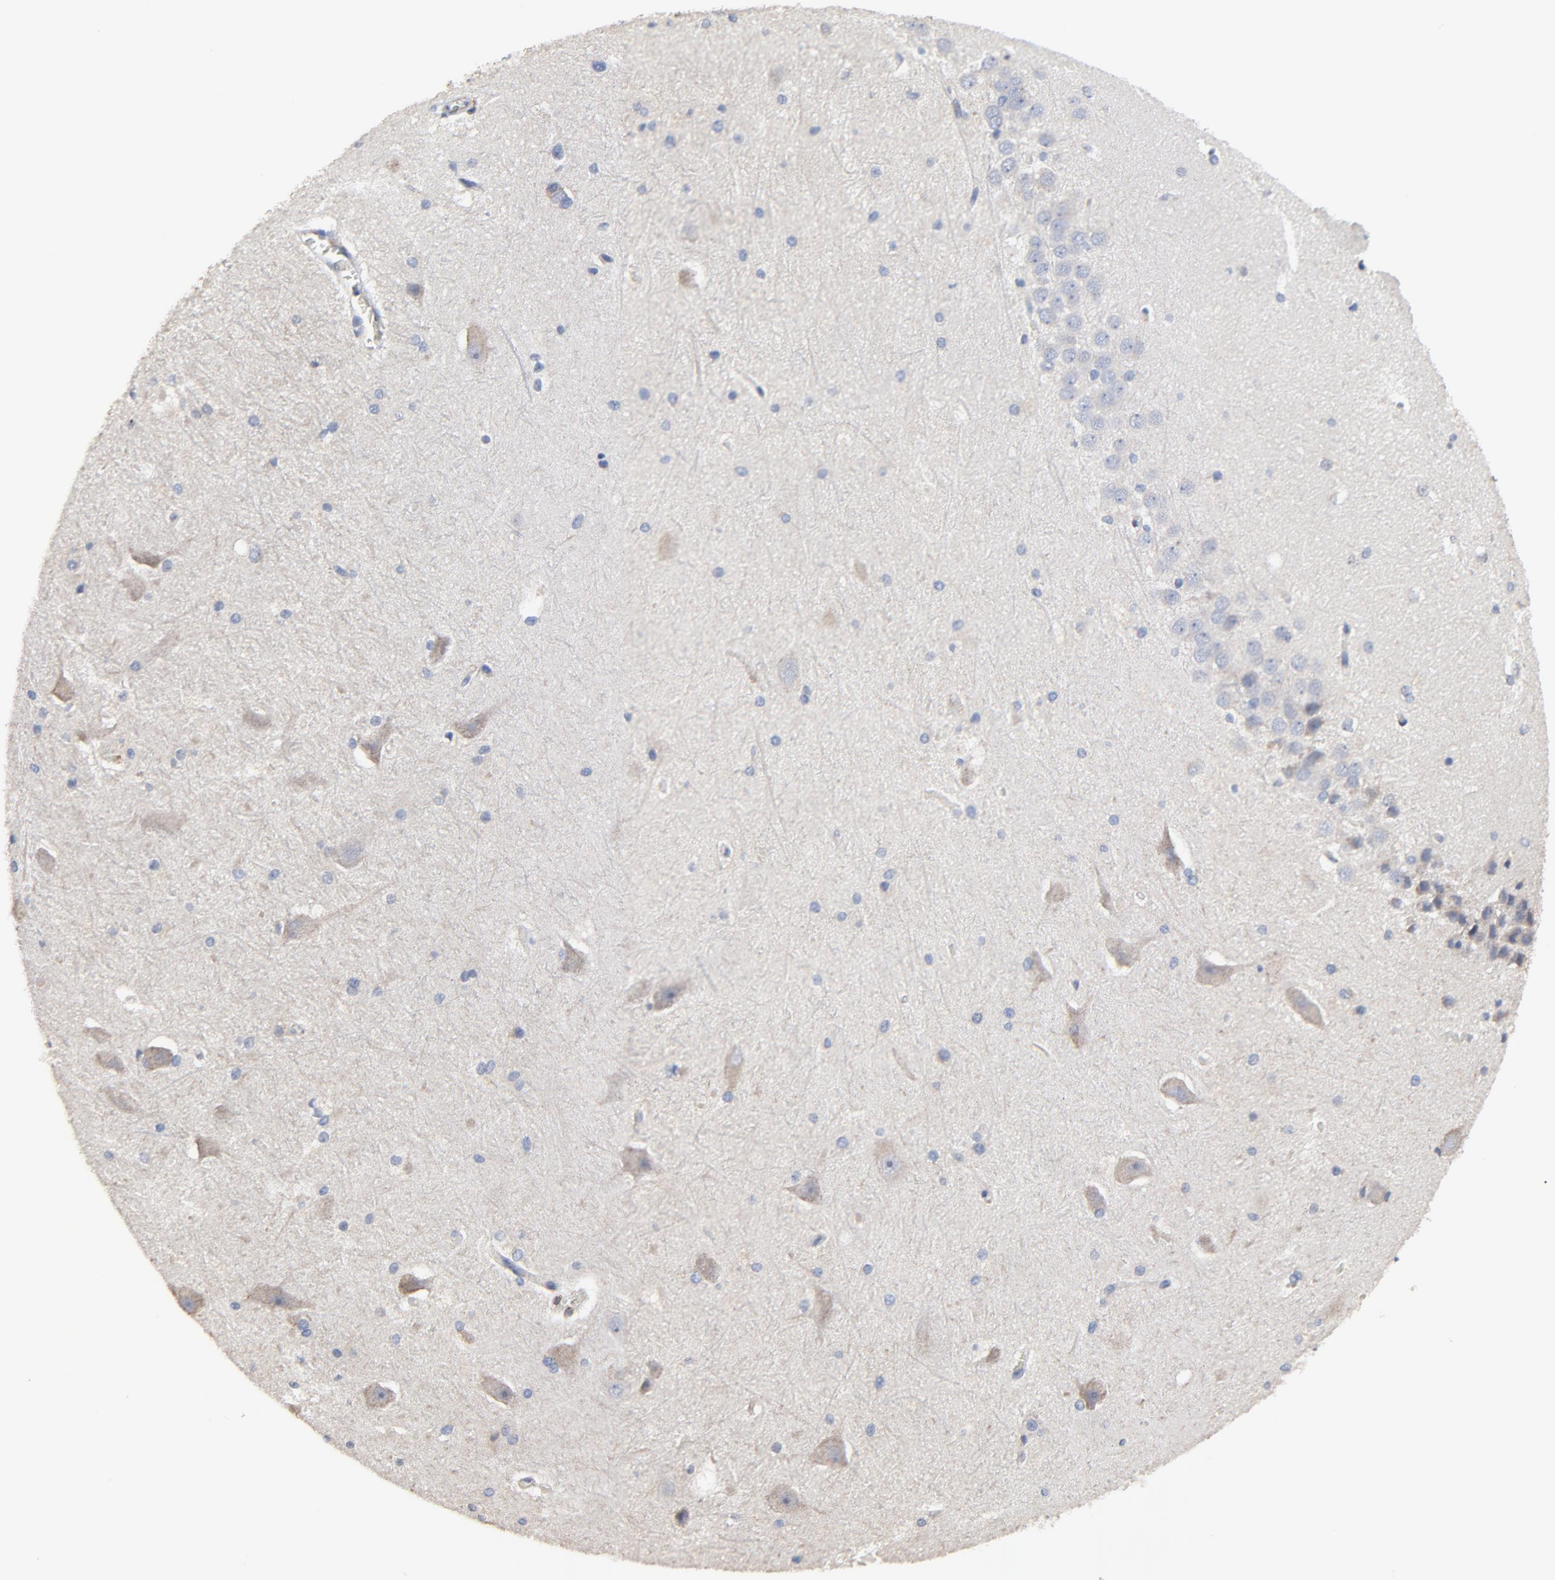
{"staining": {"intensity": "weak", "quantity": "<25%", "location": "cytoplasmic/membranous"}, "tissue": "hippocampus", "cell_type": "Glial cells", "image_type": "normal", "snomed": [{"axis": "morphology", "description": "Normal tissue, NOS"}, {"axis": "topography", "description": "Hippocampus"}], "caption": "Glial cells are negative for protein expression in benign human hippocampus. The staining is performed using DAB brown chromogen with nuclei counter-stained in using hematoxylin.", "gene": "SKAP1", "patient": {"sex": "female", "age": 19}}